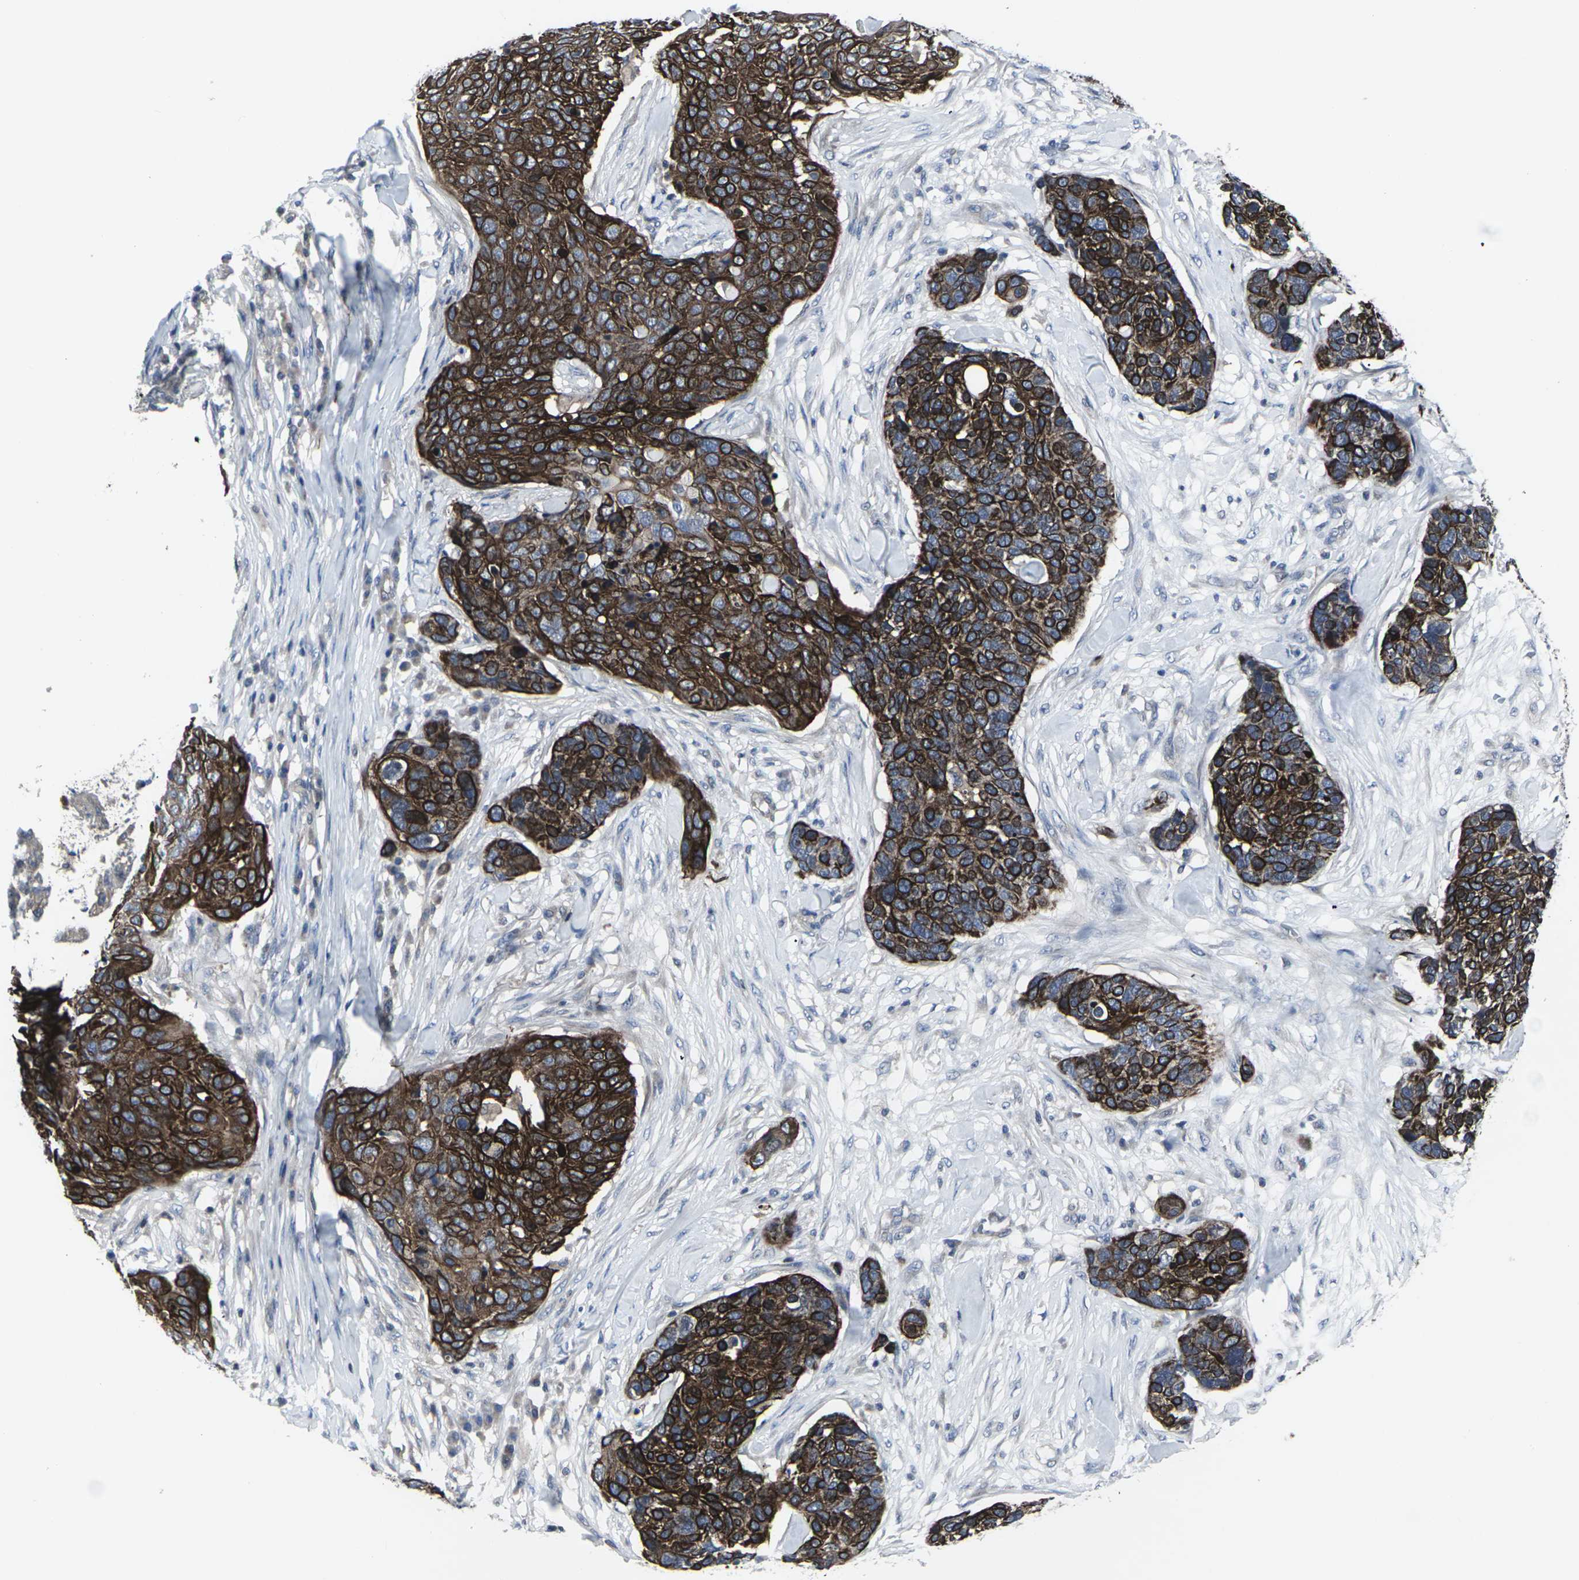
{"staining": {"intensity": "strong", "quantity": ">75%", "location": "cytoplasmic/membranous"}, "tissue": "skin cancer", "cell_type": "Tumor cells", "image_type": "cancer", "snomed": [{"axis": "morphology", "description": "Squamous cell carcinoma in situ, NOS"}, {"axis": "morphology", "description": "Squamous cell carcinoma, NOS"}, {"axis": "topography", "description": "Skin"}], "caption": "DAB immunohistochemical staining of squamous cell carcinoma in situ (skin) reveals strong cytoplasmic/membranous protein staining in about >75% of tumor cells.", "gene": "HPRT1", "patient": {"sex": "male", "age": 93}}